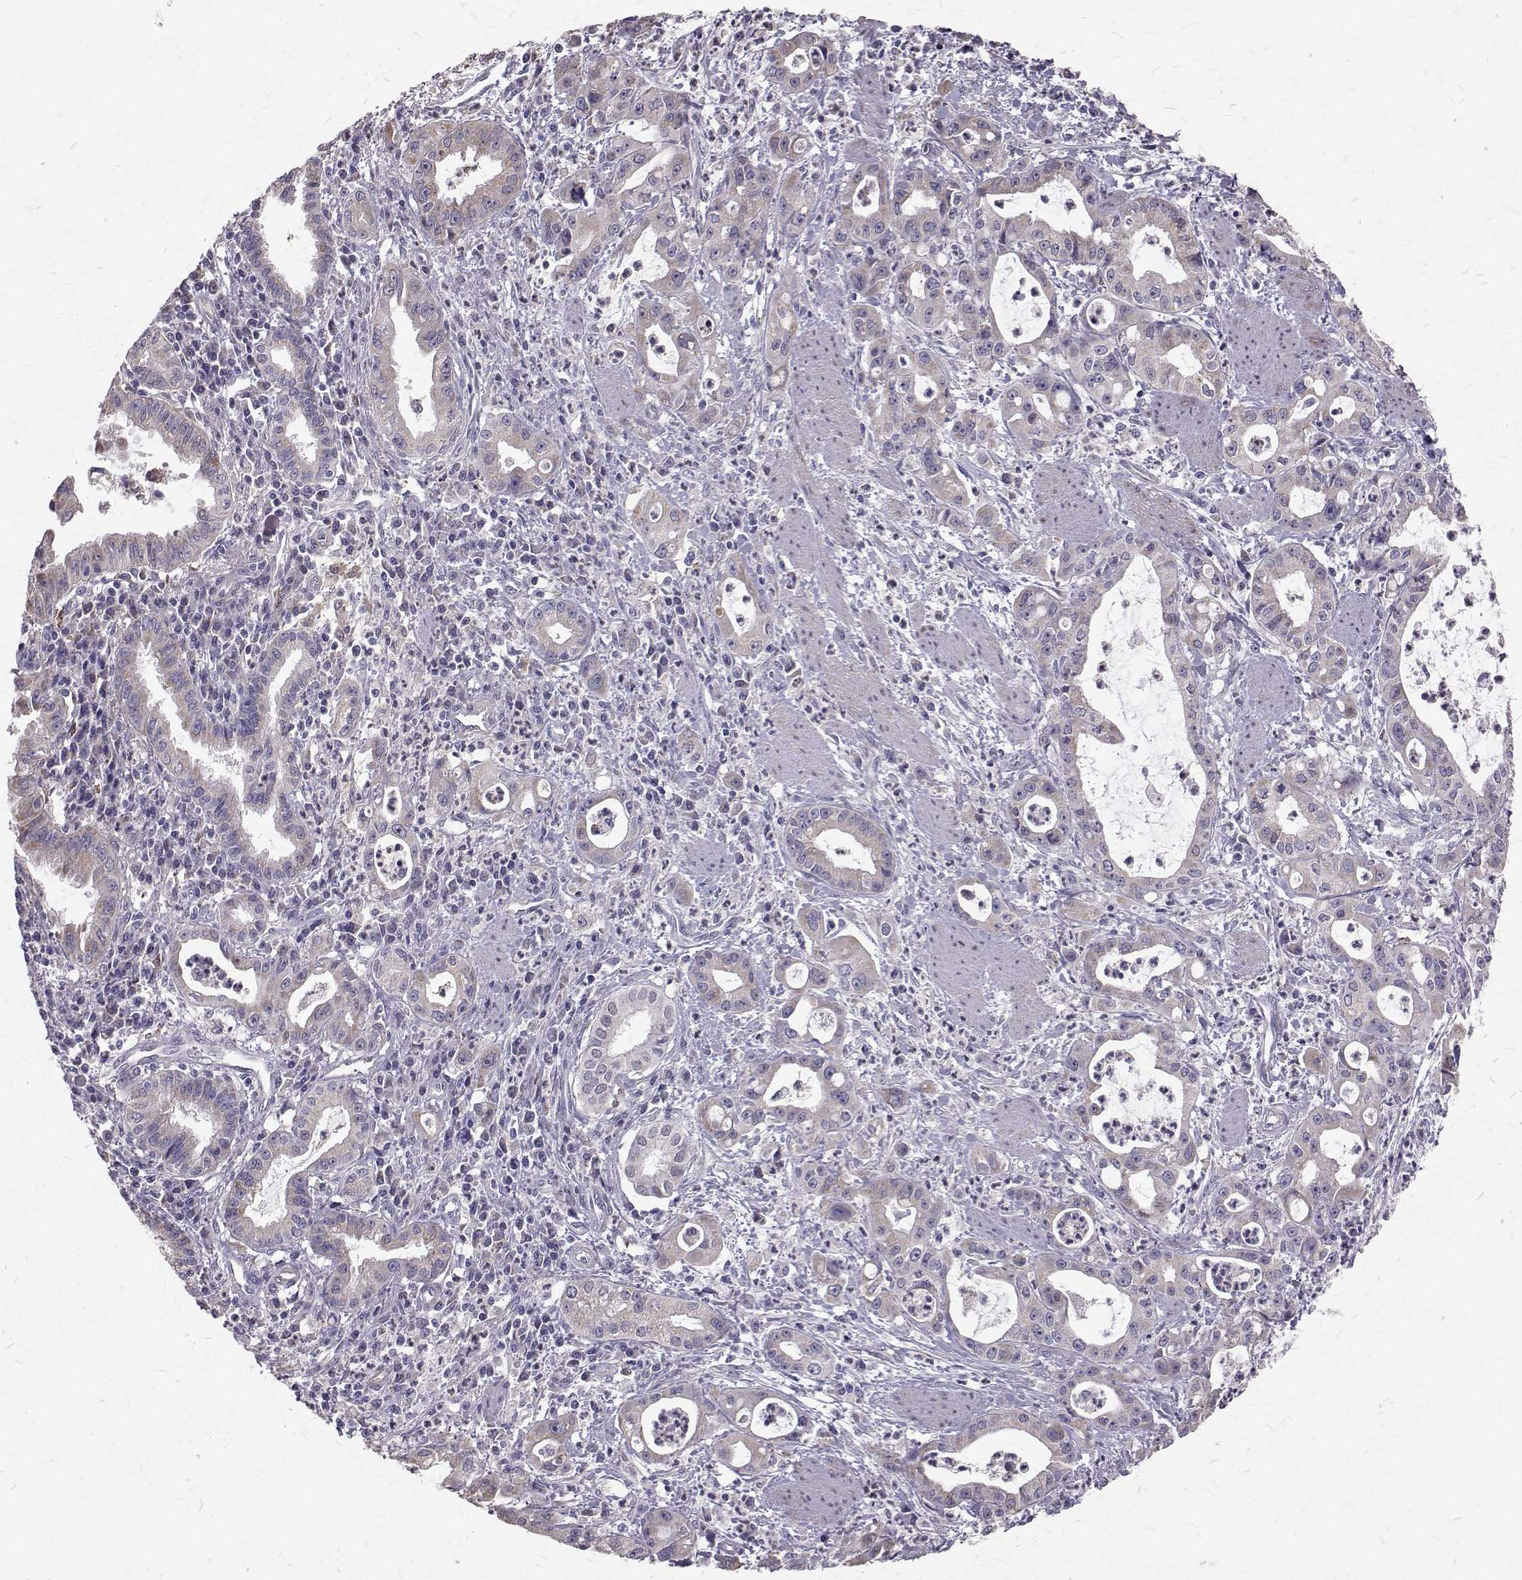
{"staining": {"intensity": "negative", "quantity": "none", "location": "none"}, "tissue": "pancreatic cancer", "cell_type": "Tumor cells", "image_type": "cancer", "snomed": [{"axis": "morphology", "description": "Adenocarcinoma, NOS"}, {"axis": "topography", "description": "Pancreas"}], "caption": "Immunohistochemistry (IHC) image of neoplastic tissue: human adenocarcinoma (pancreatic) stained with DAB (3,3'-diaminobenzidine) displays no significant protein staining in tumor cells.", "gene": "CCDC89", "patient": {"sex": "male", "age": 72}}